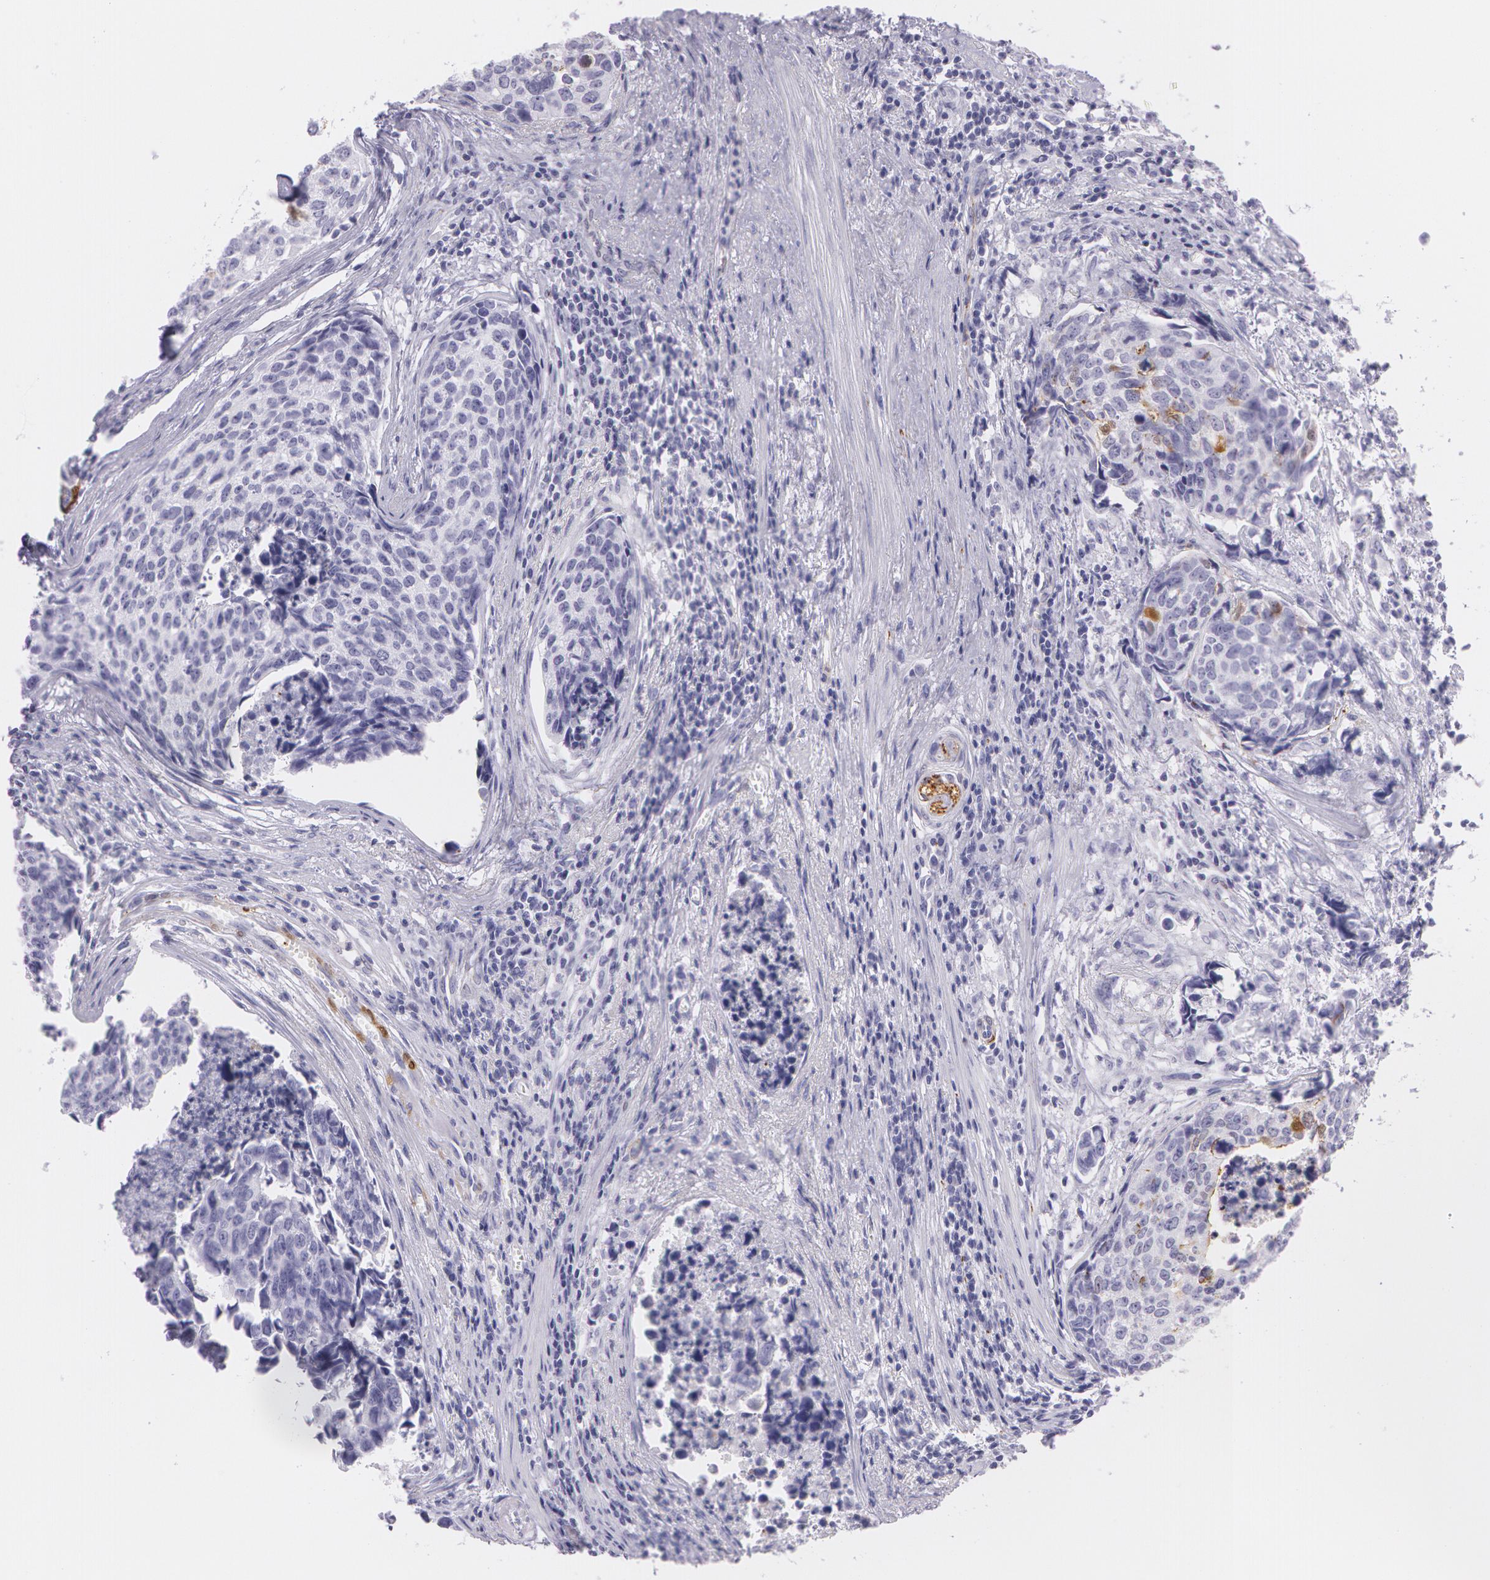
{"staining": {"intensity": "moderate", "quantity": "<25%", "location": "cytoplasmic/membranous,nuclear"}, "tissue": "urothelial cancer", "cell_type": "Tumor cells", "image_type": "cancer", "snomed": [{"axis": "morphology", "description": "Urothelial carcinoma, High grade"}, {"axis": "topography", "description": "Urinary bladder"}], "caption": "Brown immunohistochemical staining in human urothelial cancer demonstrates moderate cytoplasmic/membranous and nuclear staining in about <25% of tumor cells. Nuclei are stained in blue.", "gene": "SNCG", "patient": {"sex": "male", "age": 81}}